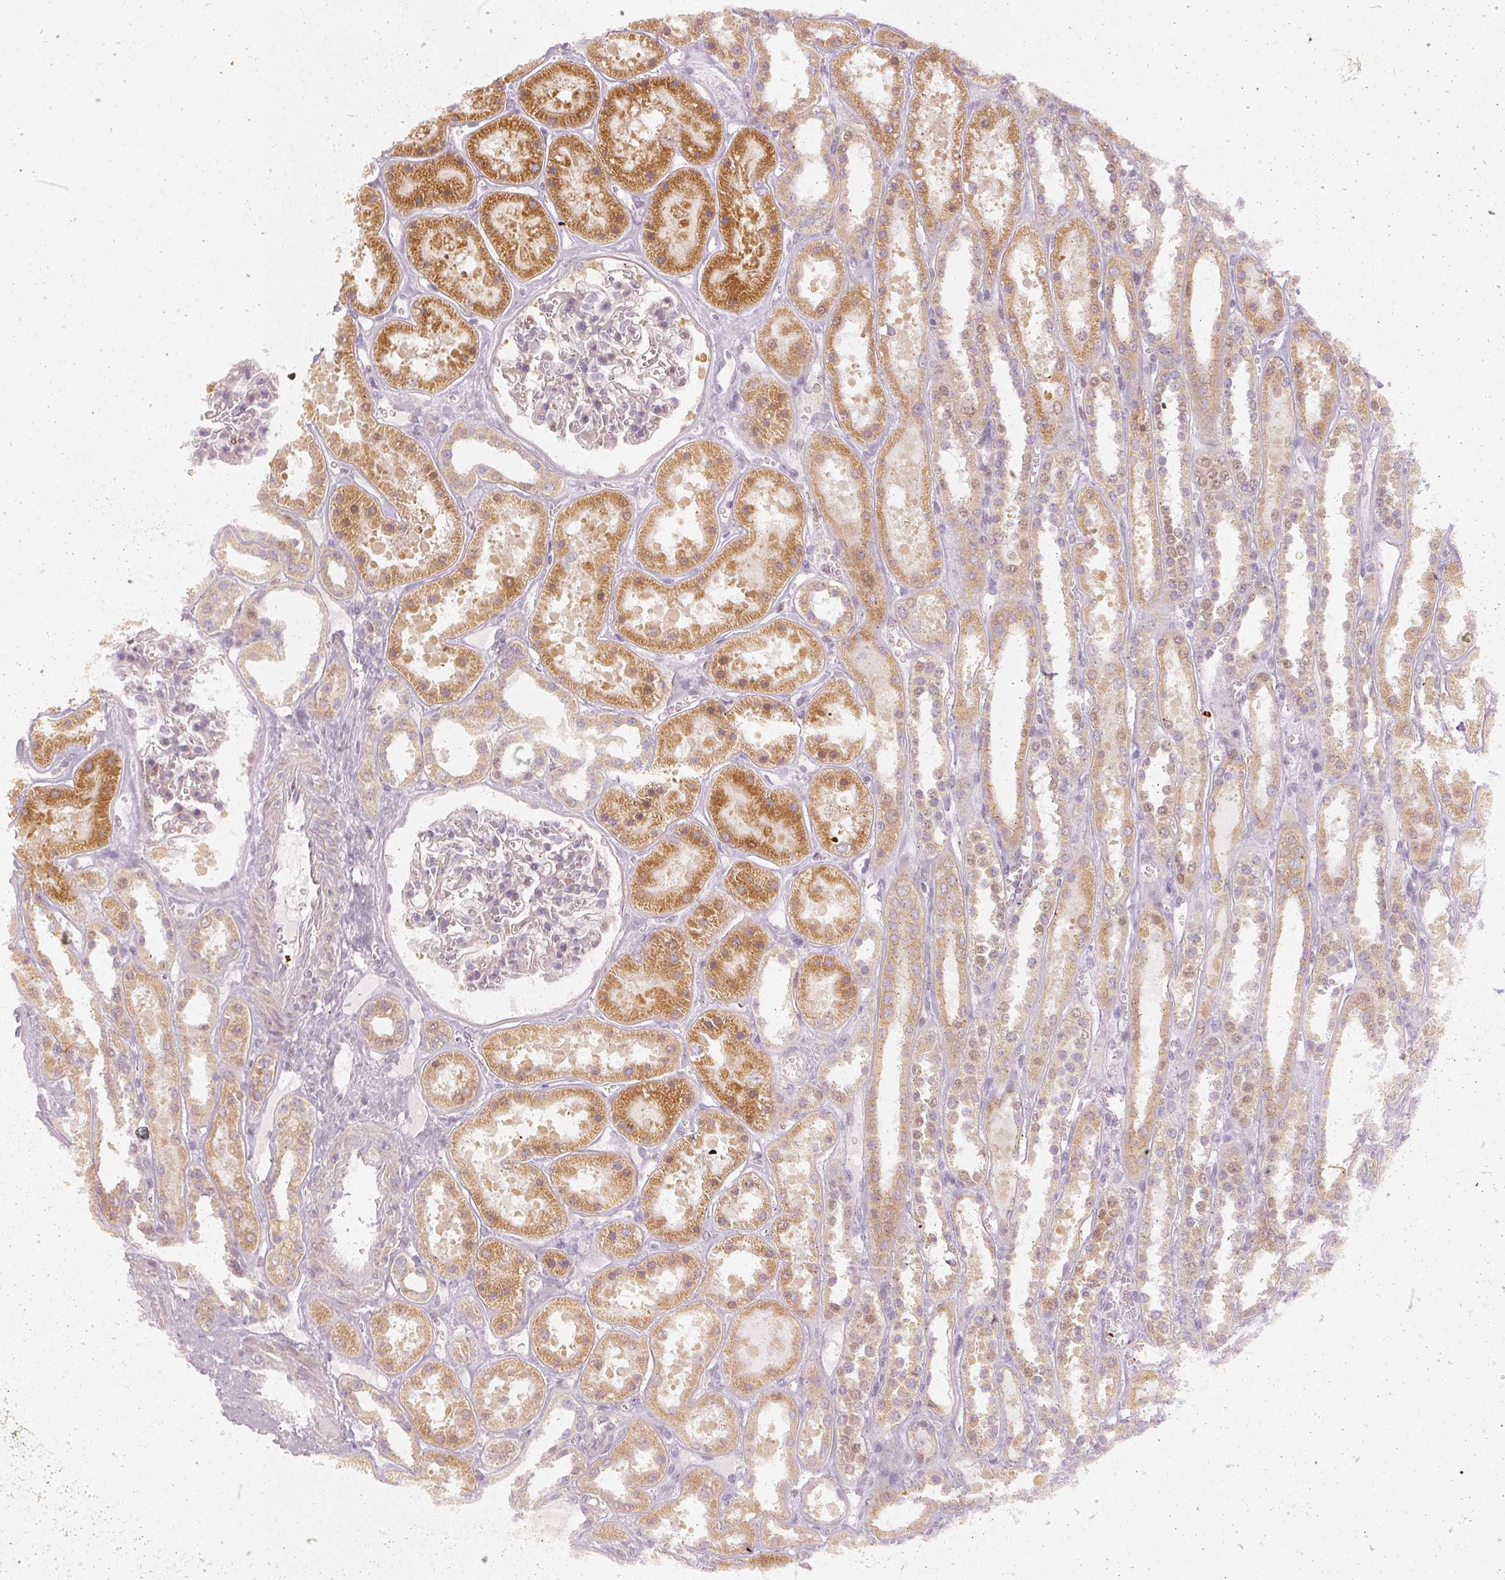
{"staining": {"intensity": "negative", "quantity": "none", "location": "none"}, "tissue": "kidney", "cell_type": "Cells in glomeruli", "image_type": "normal", "snomed": [{"axis": "morphology", "description": "Normal tissue, NOS"}, {"axis": "topography", "description": "Kidney"}], "caption": "Histopathology image shows no protein staining in cells in glomeruli of unremarkable kidney.", "gene": "DAPP1", "patient": {"sex": "female", "age": 41}}